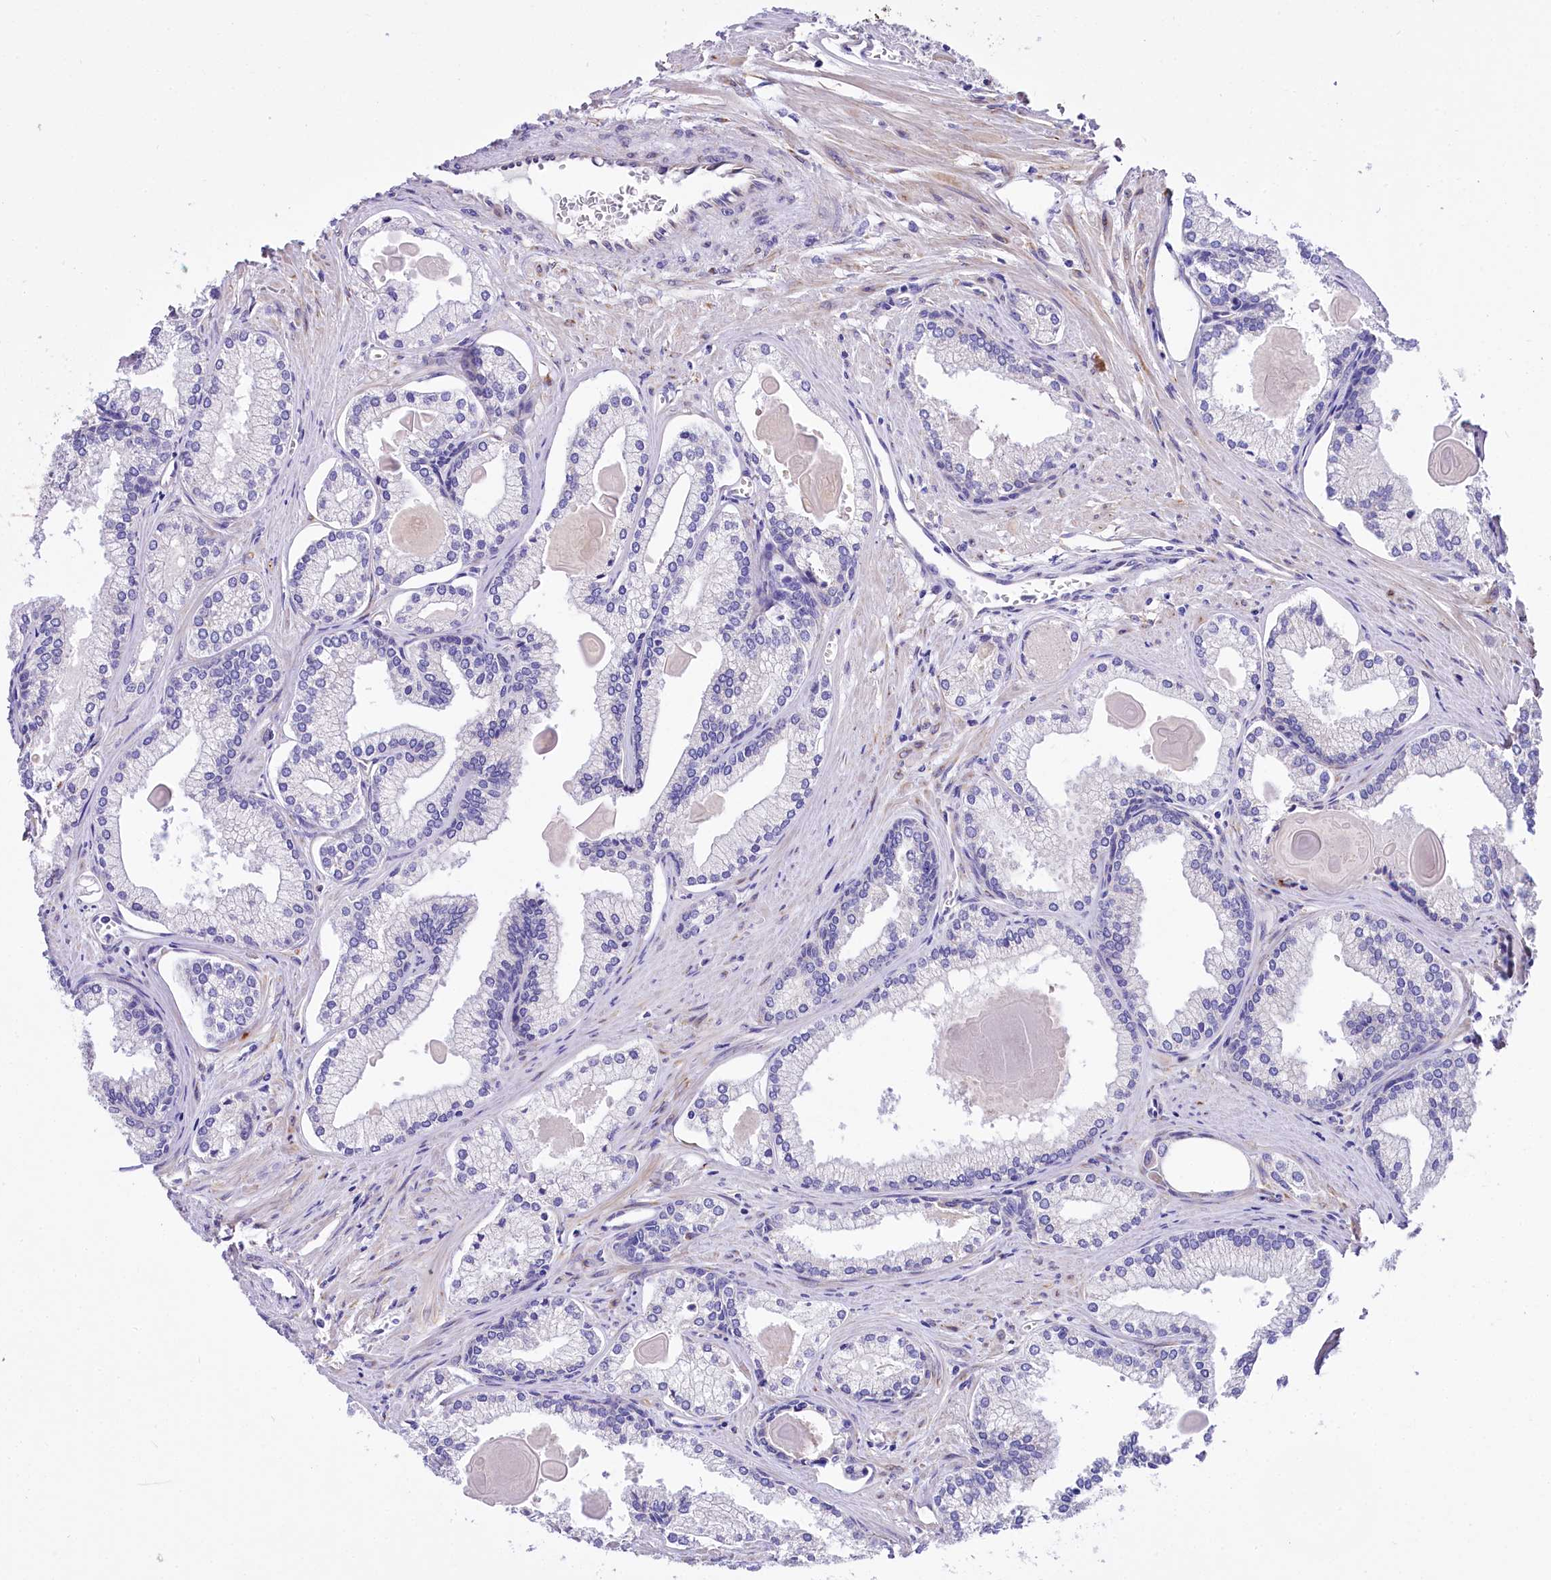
{"staining": {"intensity": "weak", "quantity": "<25%", "location": "cytoplasmic/membranous"}, "tissue": "prostate cancer", "cell_type": "Tumor cells", "image_type": "cancer", "snomed": [{"axis": "morphology", "description": "Adenocarcinoma, High grade"}, {"axis": "topography", "description": "Prostate"}], "caption": "Tumor cells are negative for brown protein staining in prostate high-grade adenocarcinoma. Brightfield microscopy of IHC stained with DAB (3,3'-diaminobenzidine) (brown) and hematoxylin (blue), captured at high magnification.", "gene": "A2ML1", "patient": {"sex": "male", "age": 68}}